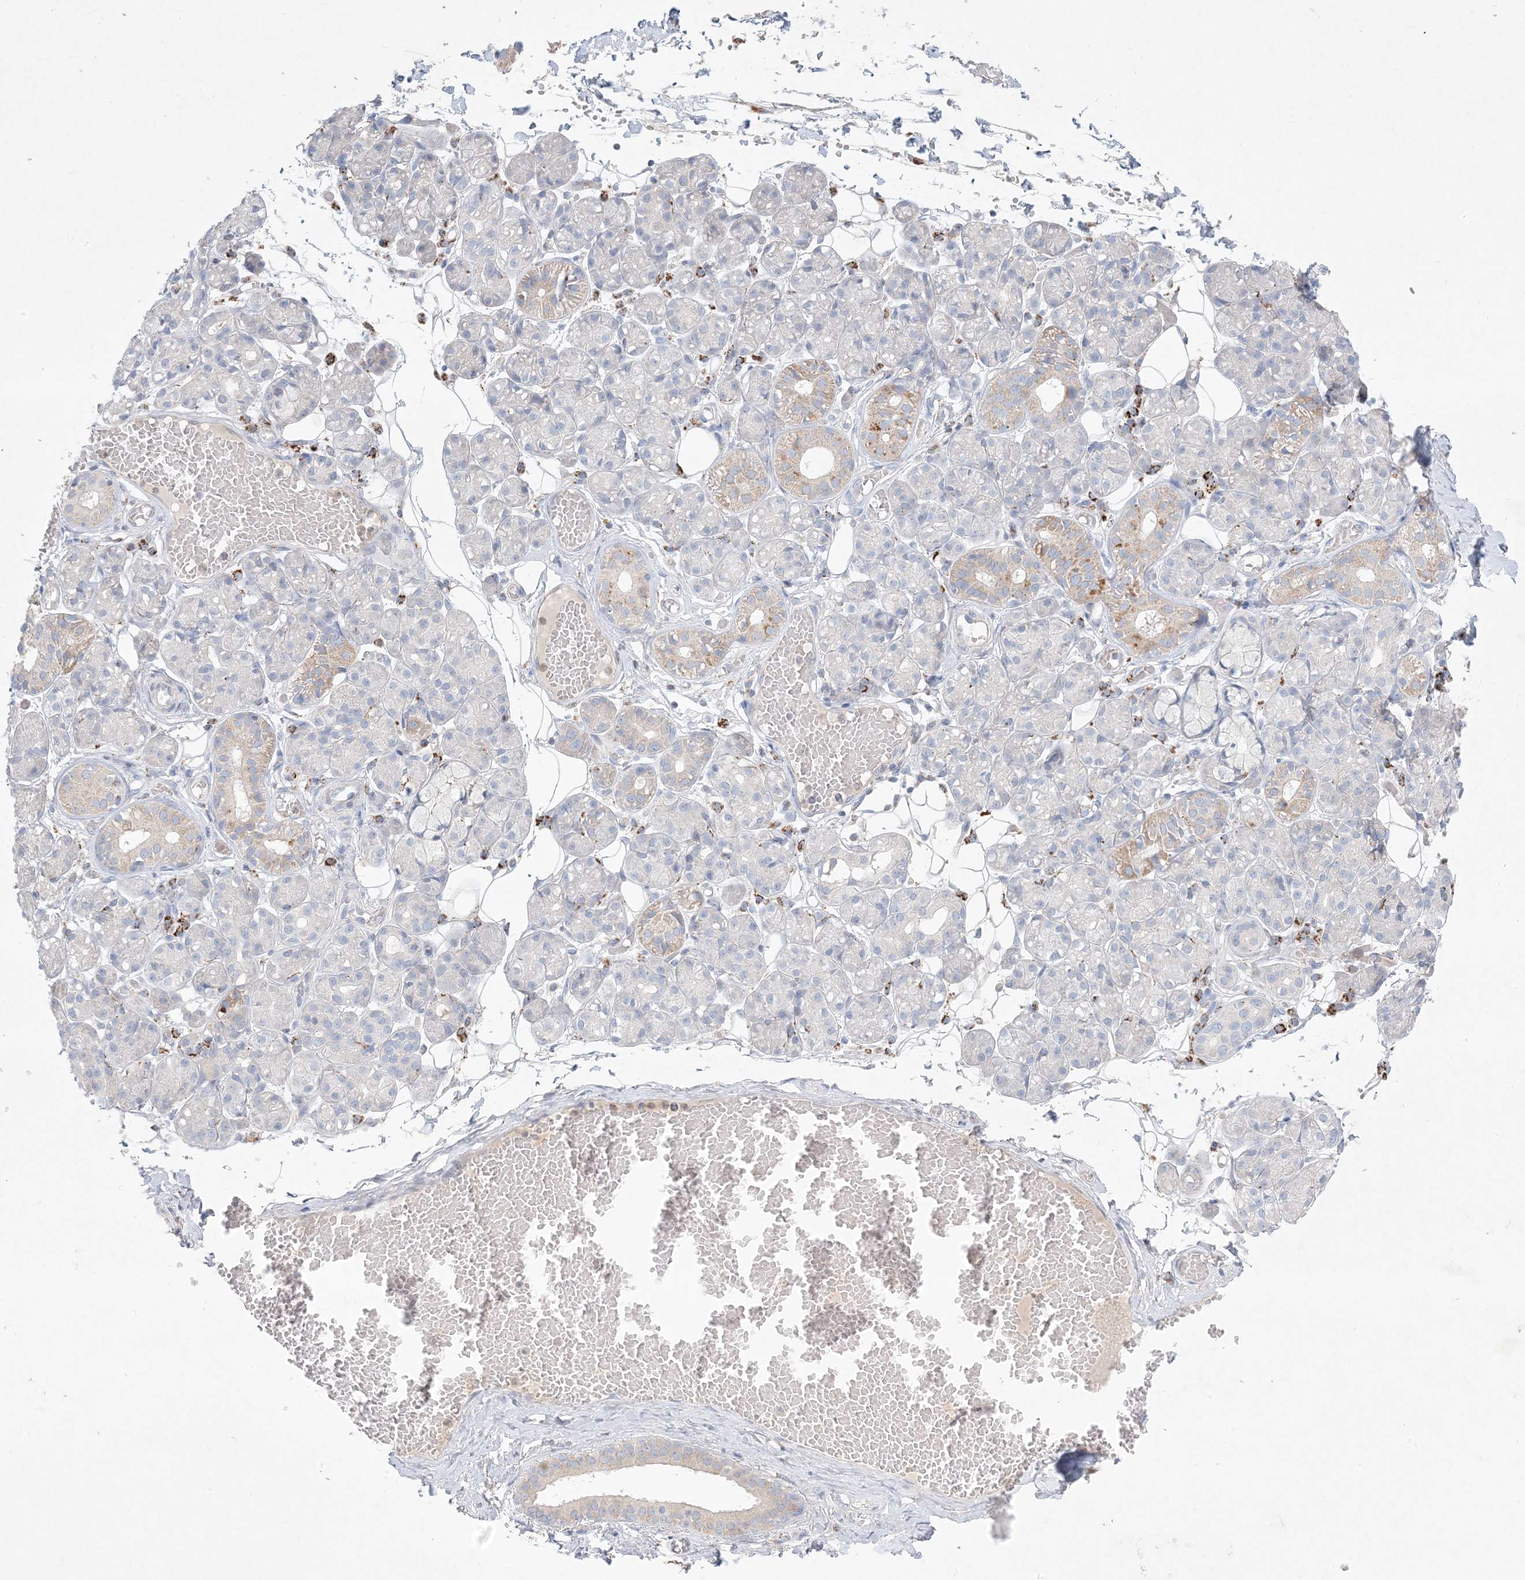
{"staining": {"intensity": "moderate", "quantity": "<25%", "location": "cytoplasmic/membranous"}, "tissue": "salivary gland", "cell_type": "Glandular cells", "image_type": "normal", "snomed": [{"axis": "morphology", "description": "Normal tissue, NOS"}, {"axis": "topography", "description": "Salivary gland"}], "caption": "Salivary gland stained with a protein marker reveals moderate staining in glandular cells.", "gene": "KCTD6", "patient": {"sex": "male", "age": 63}}